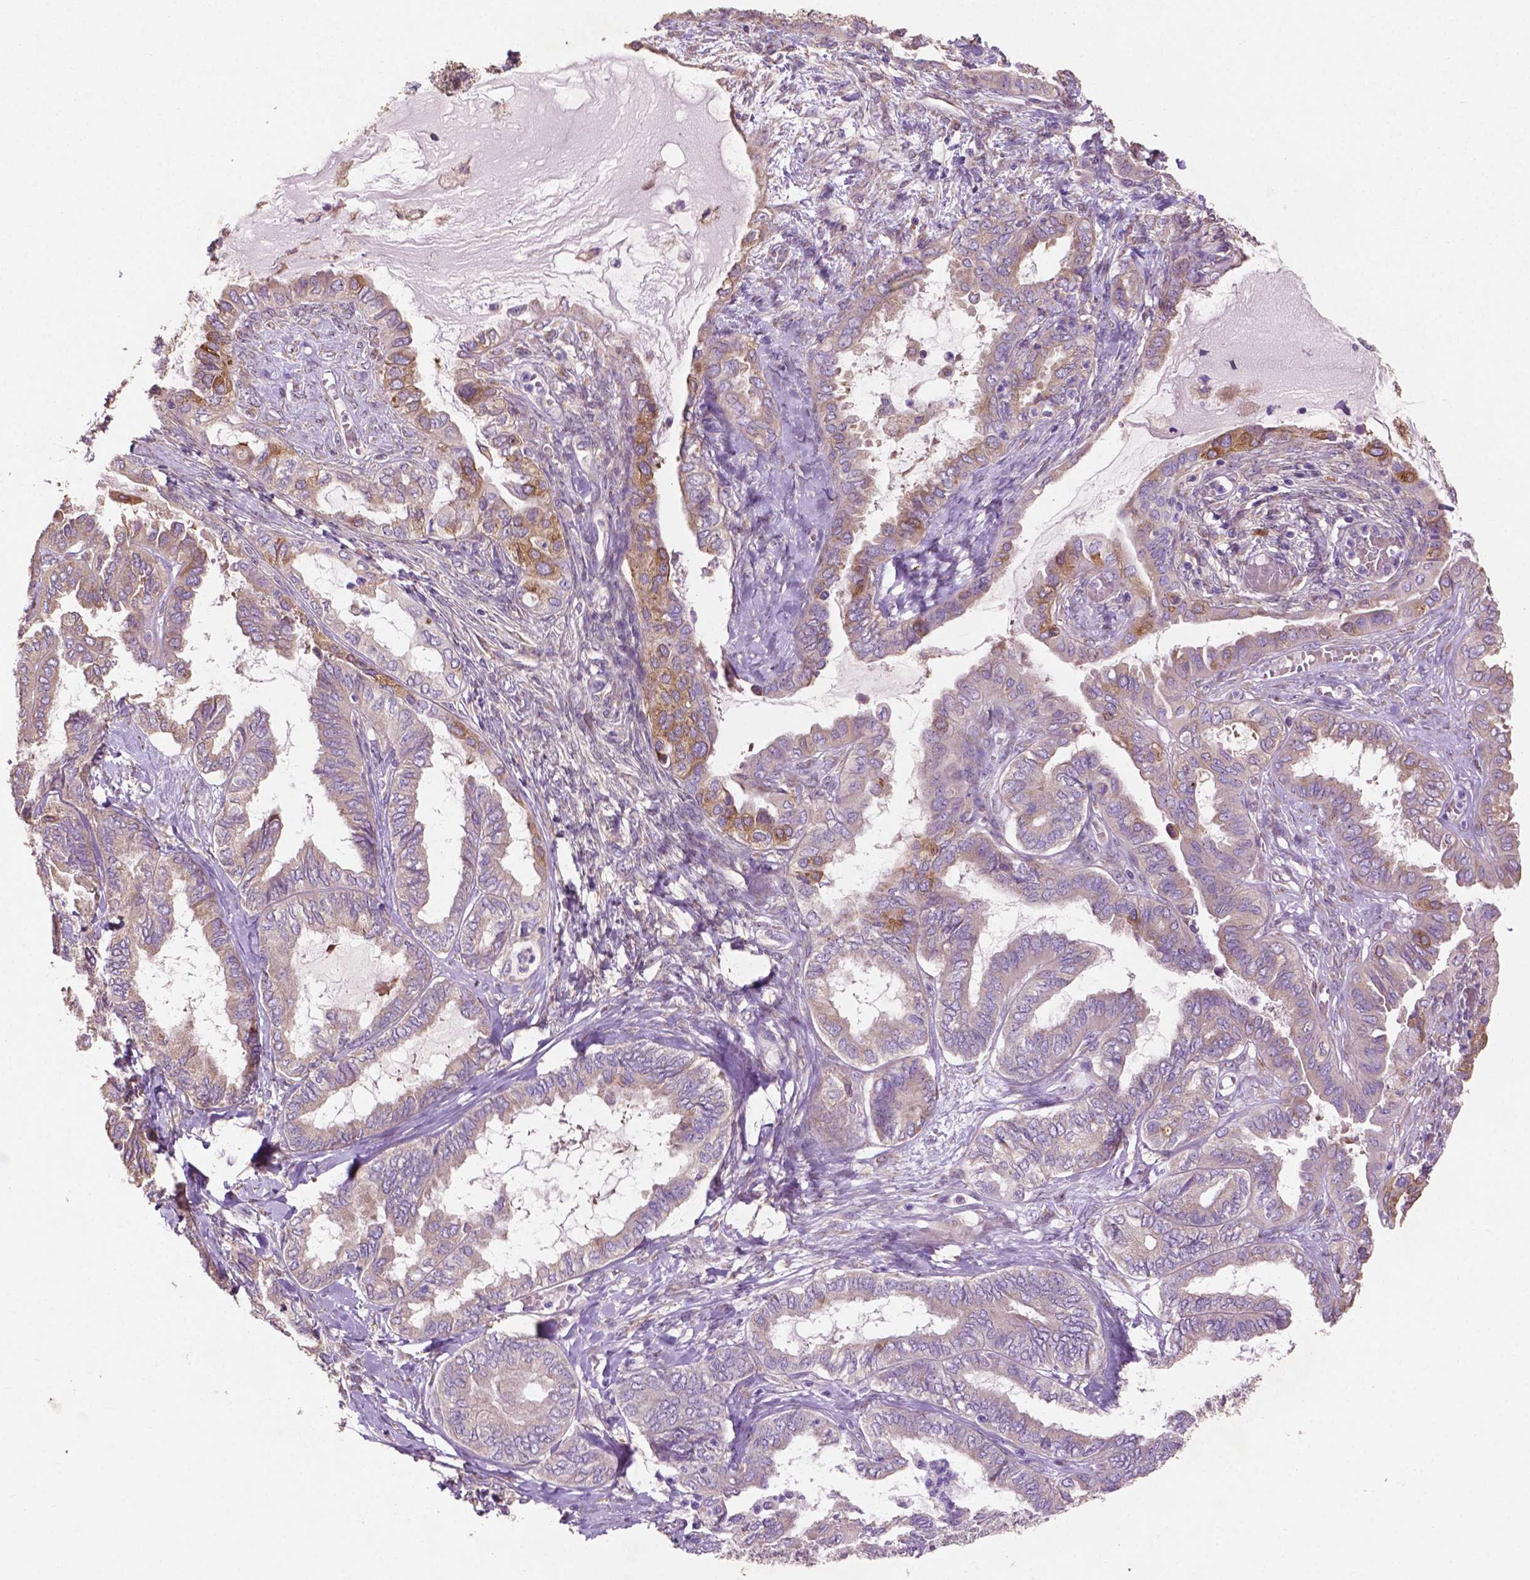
{"staining": {"intensity": "moderate", "quantity": "<25%", "location": "cytoplasmic/membranous"}, "tissue": "ovarian cancer", "cell_type": "Tumor cells", "image_type": "cancer", "snomed": [{"axis": "morphology", "description": "Carcinoma, endometroid"}, {"axis": "topography", "description": "Ovary"}], "caption": "This image exhibits ovarian cancer (endometroid carcinoma) stained with immunohistochemistry (IHC) to label a protein in brown. The cytoplasmic/membranous of tumor cells show moderate positivity for the protein. Nuclei are counter-stained blue.", "gene": "MBTPS1", "patient": {"sex": "female", "age": 70}}